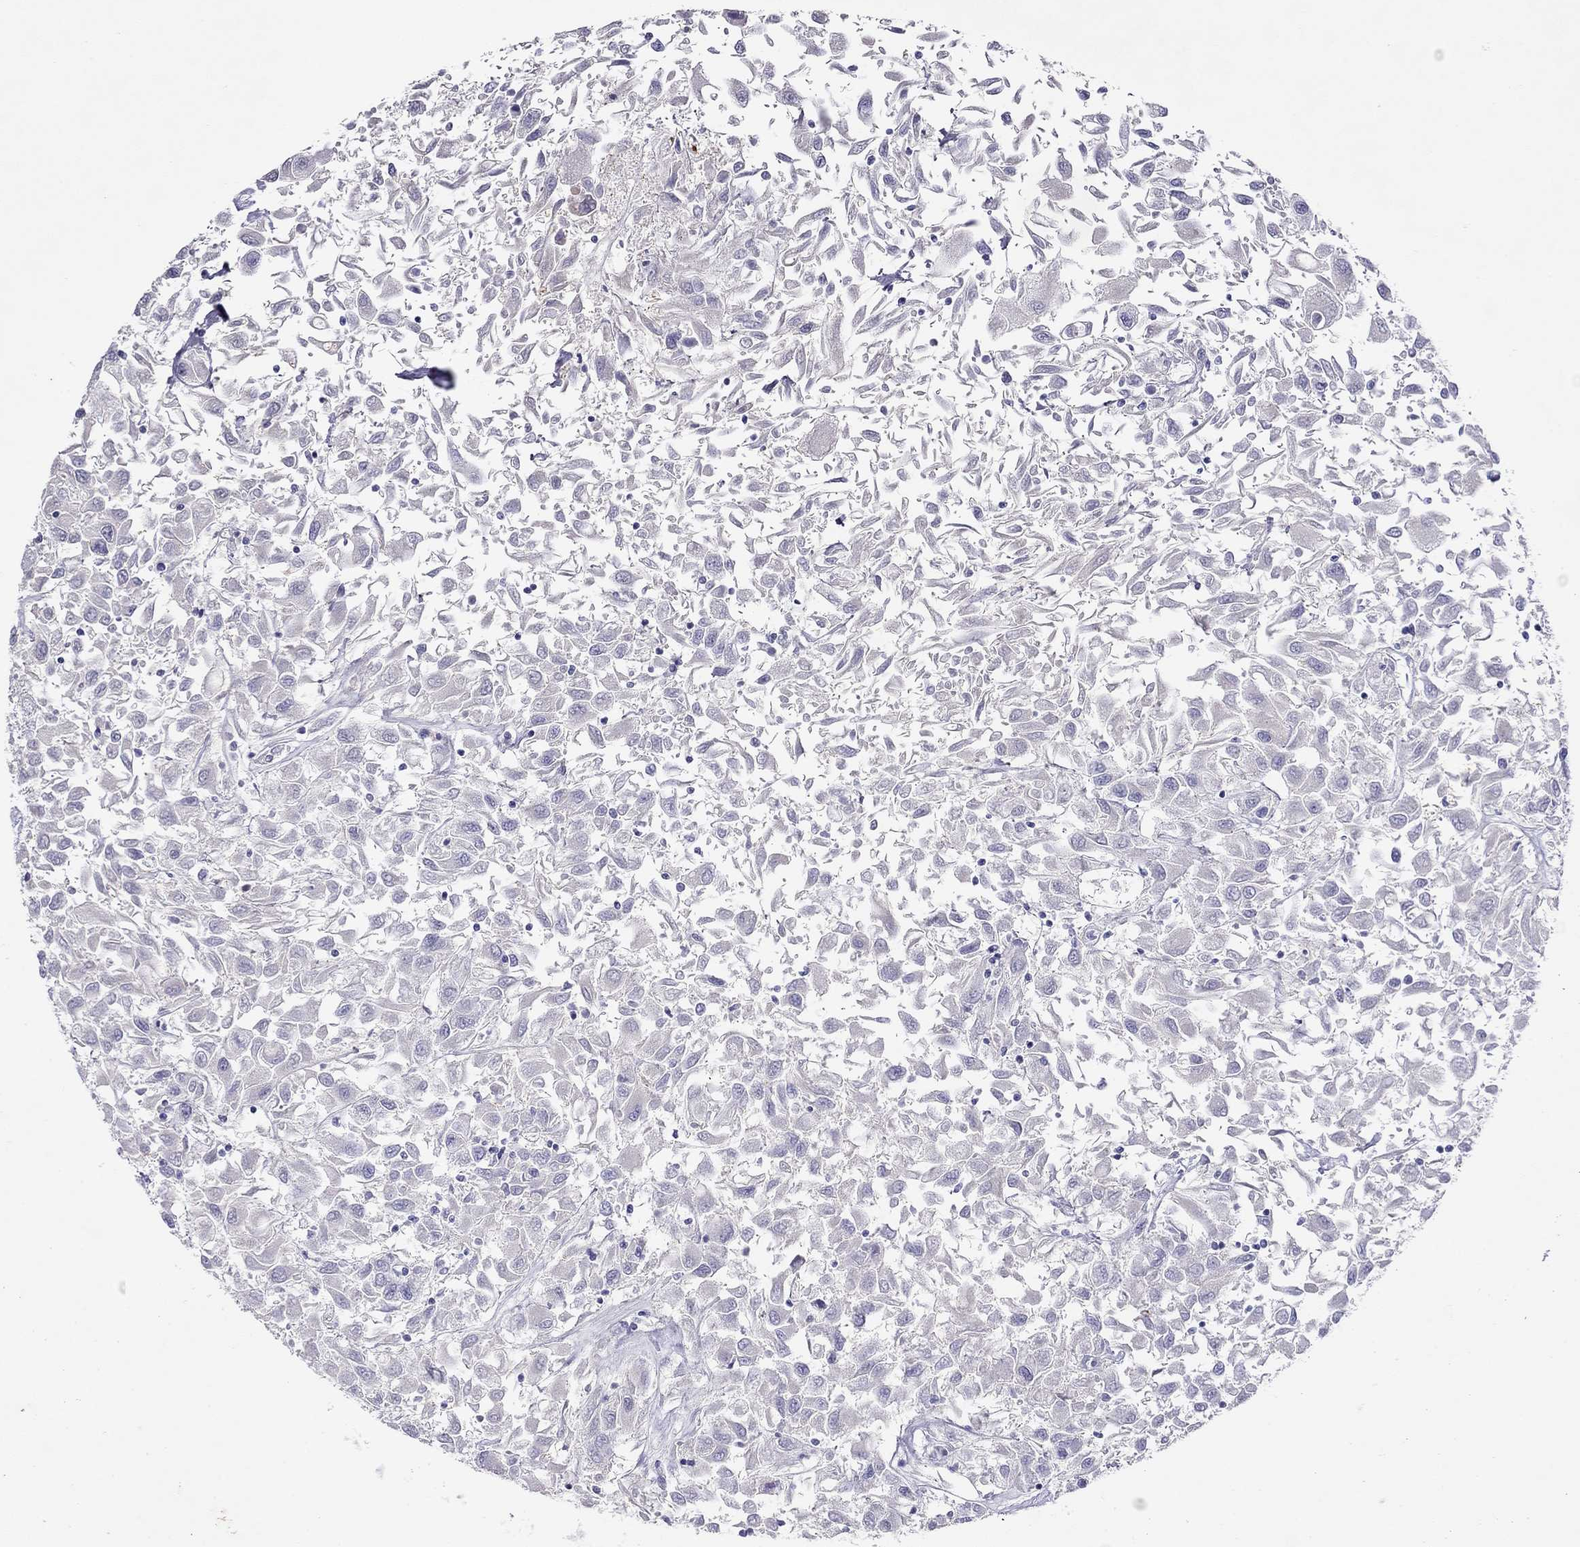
{"staining": {"intensity": "negative", "quantity": "none", "location": "none"}, "tissue": "renal cancer", "cell_type": "Tumor cells", "image_type": "cancer", "snomed": [{"axis": "morphology", "description": "Adenocarcinoma, NOS"}, {"axis": "topography", "description": "Kidney"}], "caption": "Immunohistochemical staining of human renal adenocarcinoma shows no significant expression in tumor cells.", "gene": "CAPNS2", "patient": {"sex": "female", "age": 76}}